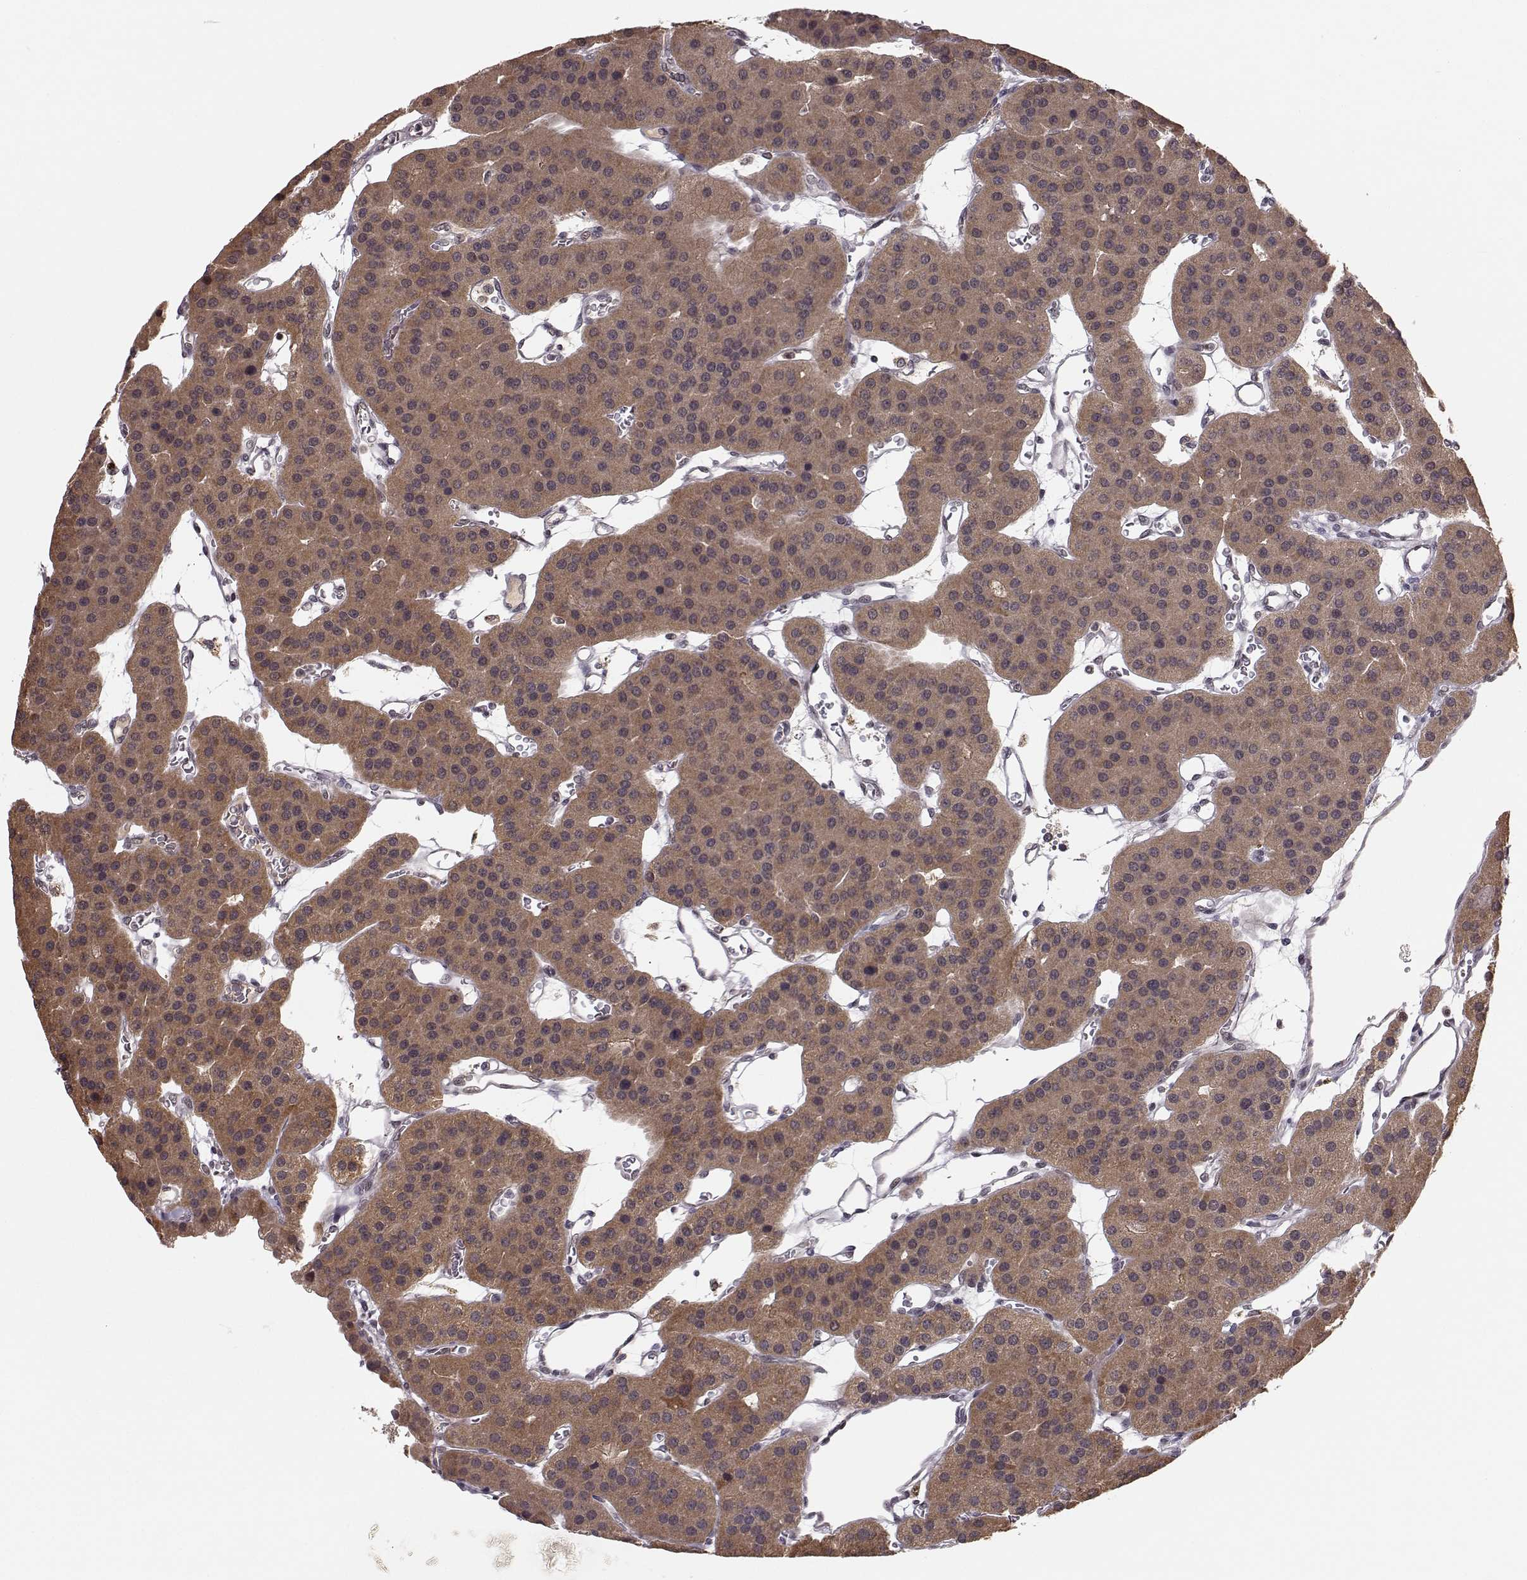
{"staining": {"intensity": "moderate", "quantity": ">75%", "location": "cytoplasmic/membranous"}, "tissue": "parathyroid gland", "cell_type": "Glandular cells", "image_type": "normal", "snomed": [{"axis": "morphology", "description": "Normal tissue, NOS"}, {"axis": "morphology", "description": "Adenoma, NOS"}, {"axis": "topography", "description": "Parathyroid gland"}], "caption": "The histopathology image shows a brown stain indicating the presence of a protein in the cytoplasmic/membranous of glandular cells in parathyroid gland.", "gene": "PLEKHG3", "patient": {"sex": "female", "age": 86}}